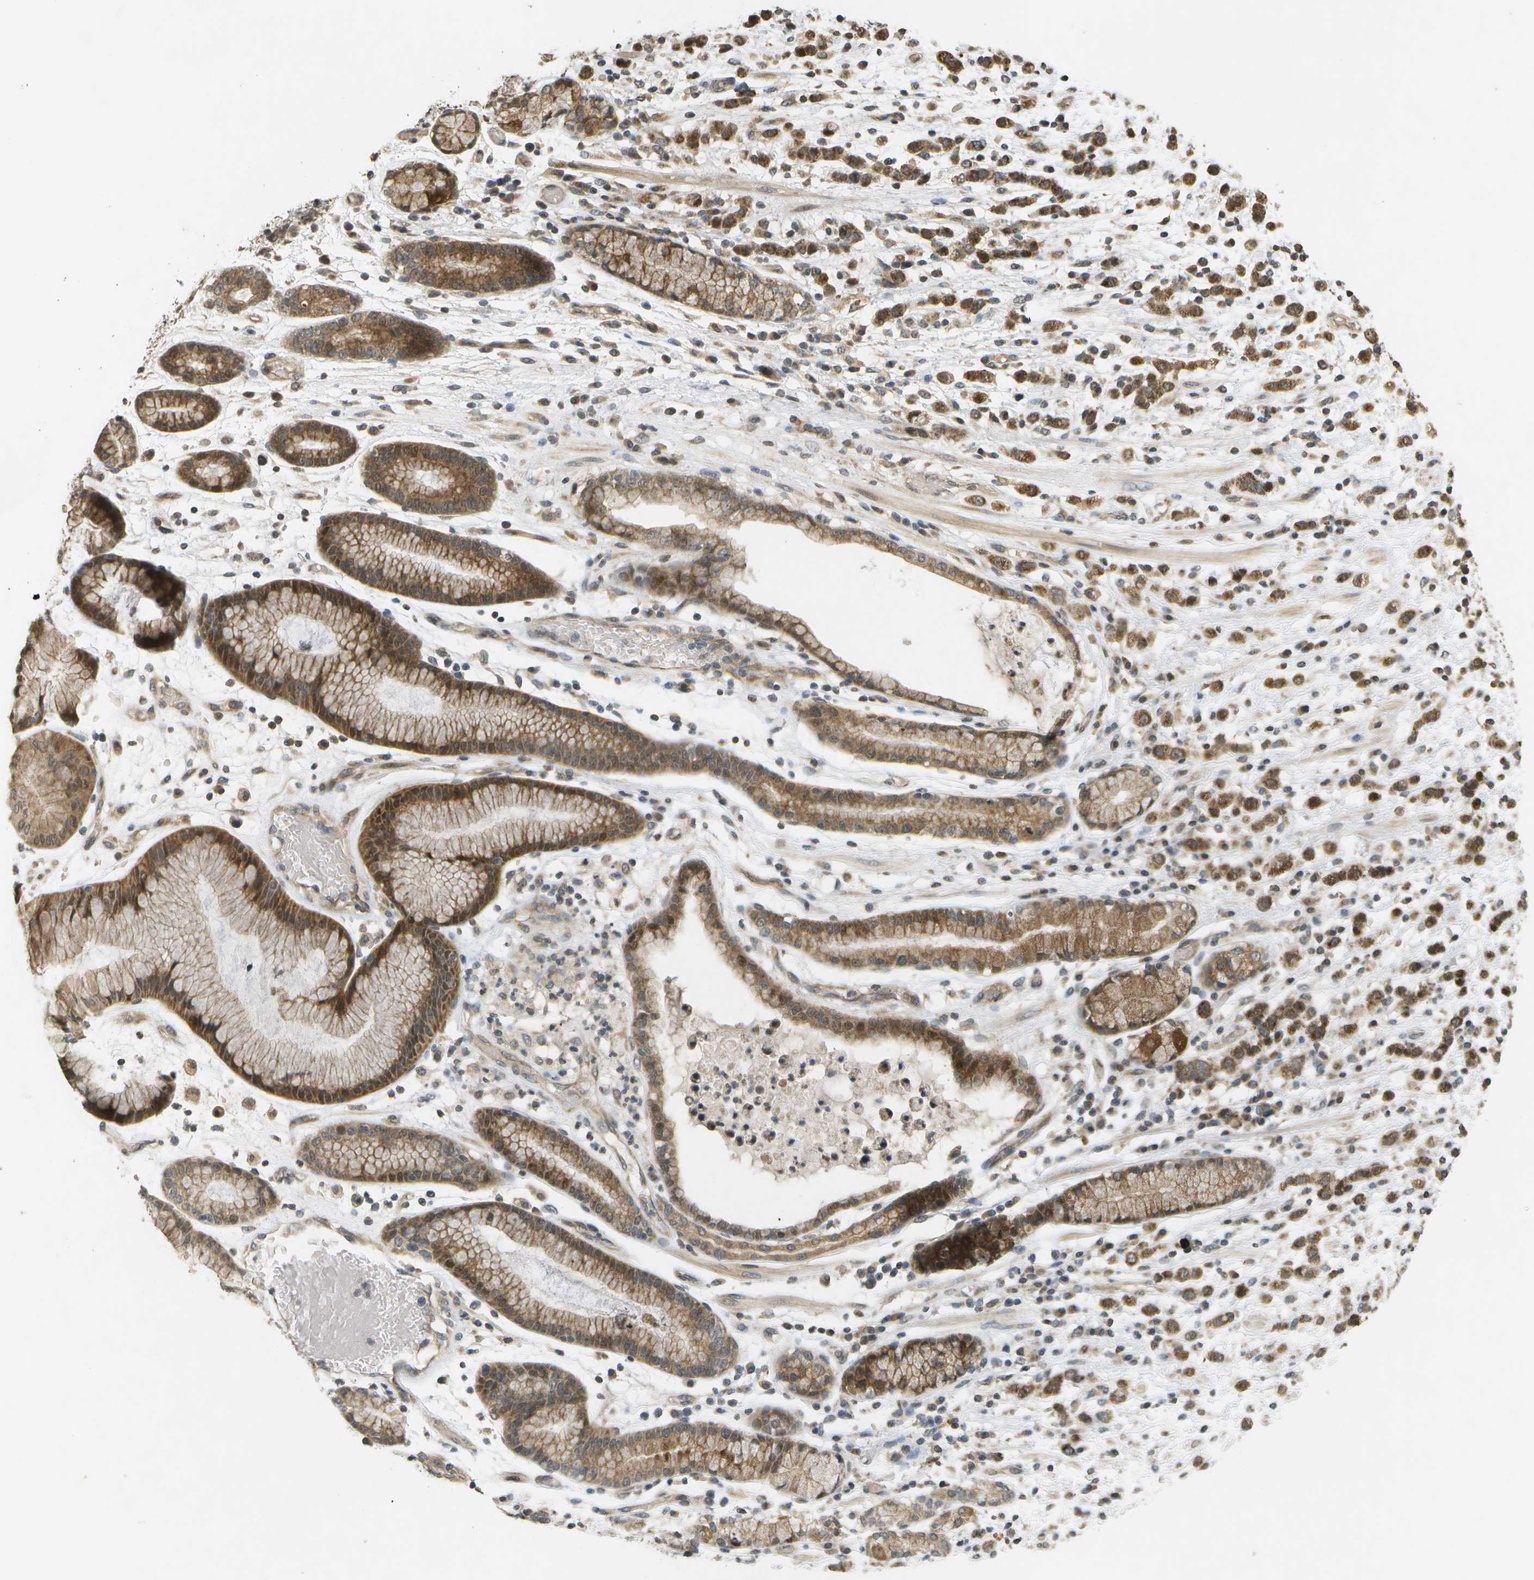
{"staining": {"intensity": "strong", "quantity": ">75%", "location": "cytoplasmic/membranous"}, "tissue": "stomach cancer", "cell_type": "Tumor cells", "image_type": "cancer", "snomed": [{"axis": "morphology", "description": "Adenocarcinoma, NOS"}, {"axis": "topography", "description": "Stomach, lower"}], "caption": "Protein staining of stomach cancer (adenocarcinoma) tissue shows strong cytoplasmic/membranous positivity in about >75% of tumor cells. (DAB IHC with brightfield microscopy, high magnification).", "gene": "RAB21", "patient": {"sex": "male", "age": 88}}